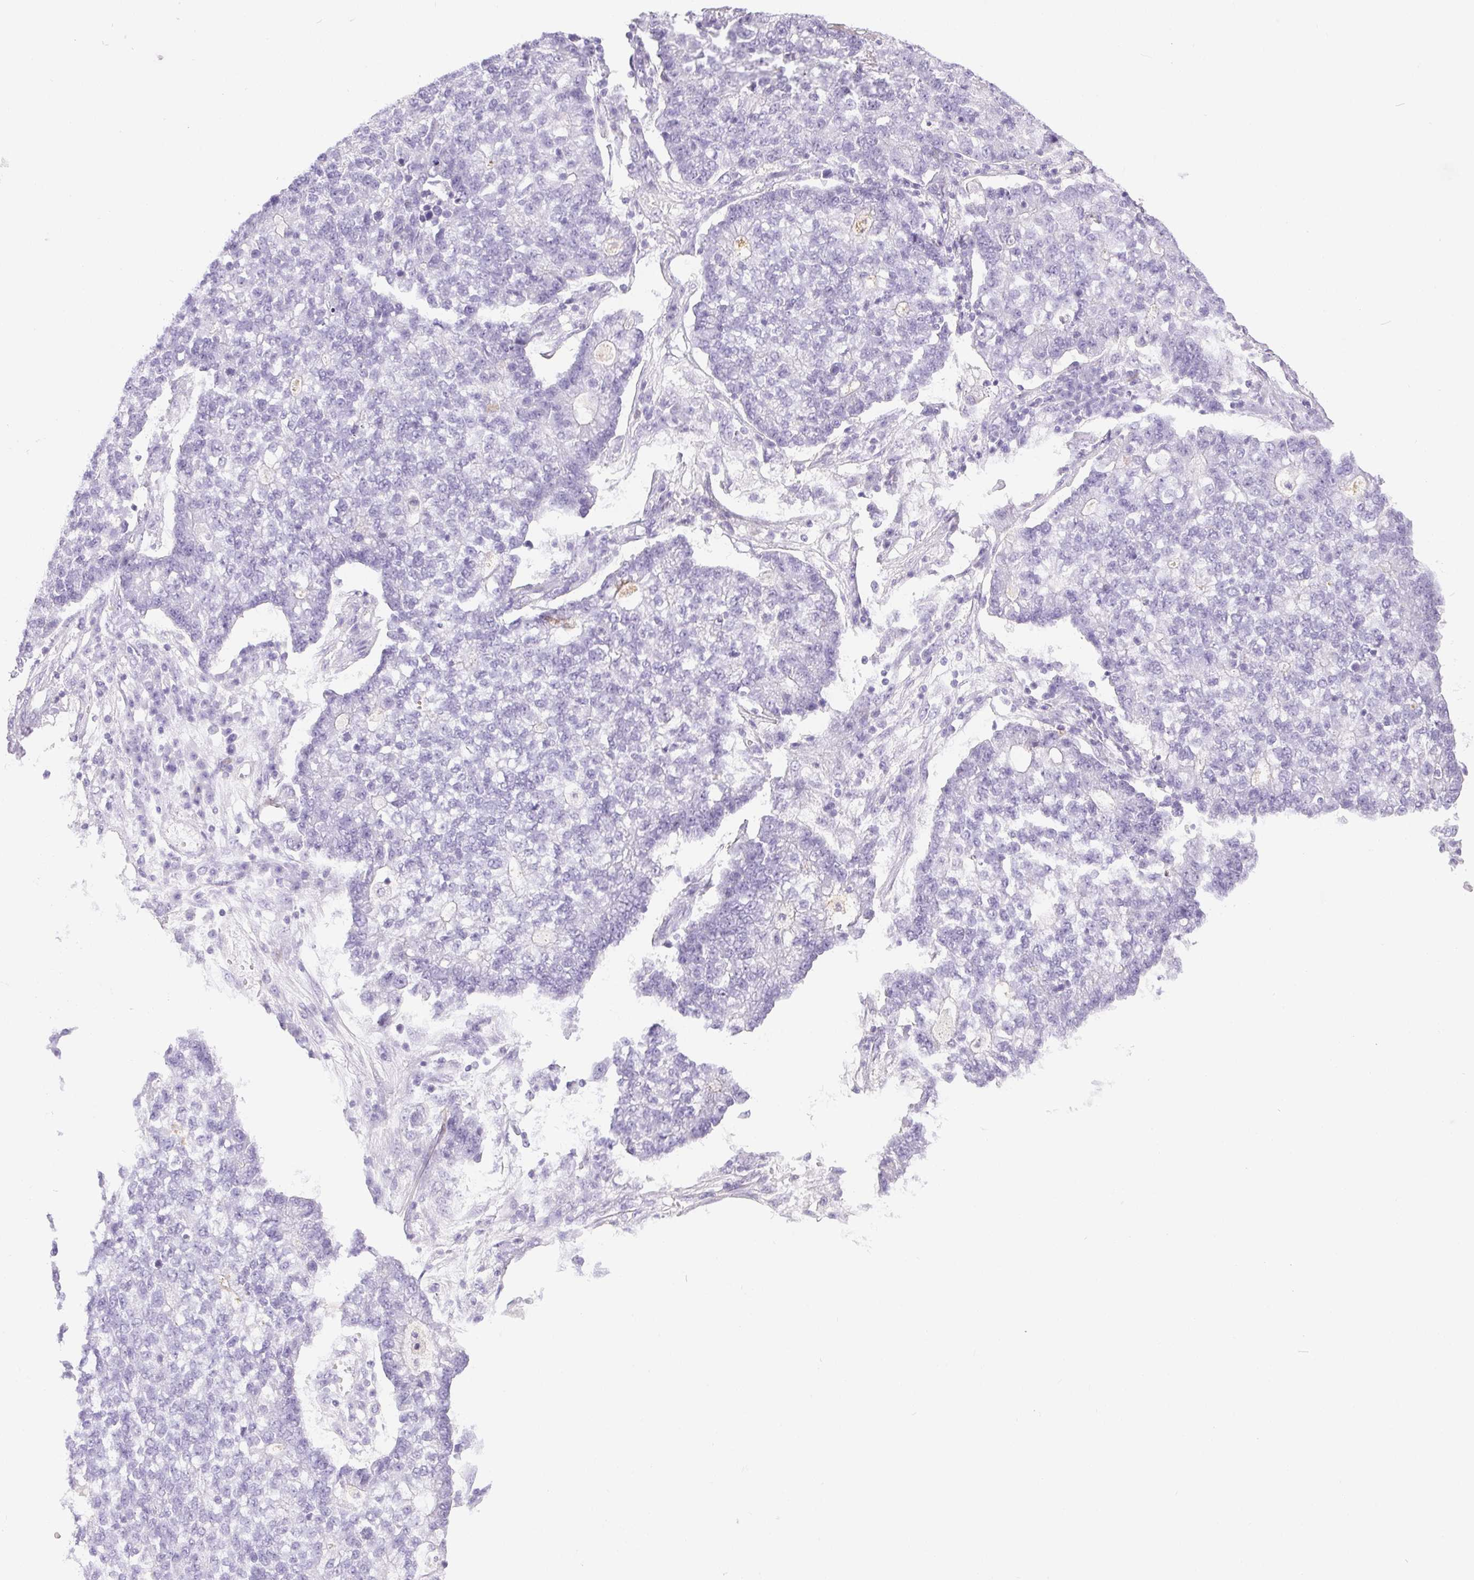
{"staining": {"intensity": "negative", "quantity": "none", "location": "none"}, "tissue": "lung cancer", "cell_type": "Tumor cells", "image_type": "cancer", "snomed": [{"axis": "morphology", "description": "Adenocarcinoma, NOS"}, {"axis": "topography", "description": "Lung"}], "caption": "IHC photomicrograph of lung cancer (adenocarcinoma) stained for a protein (brown), which displays no positivity in tumor cells.", "gene": "C20orf85", "patient": {"sex": "male", "age": 57}}